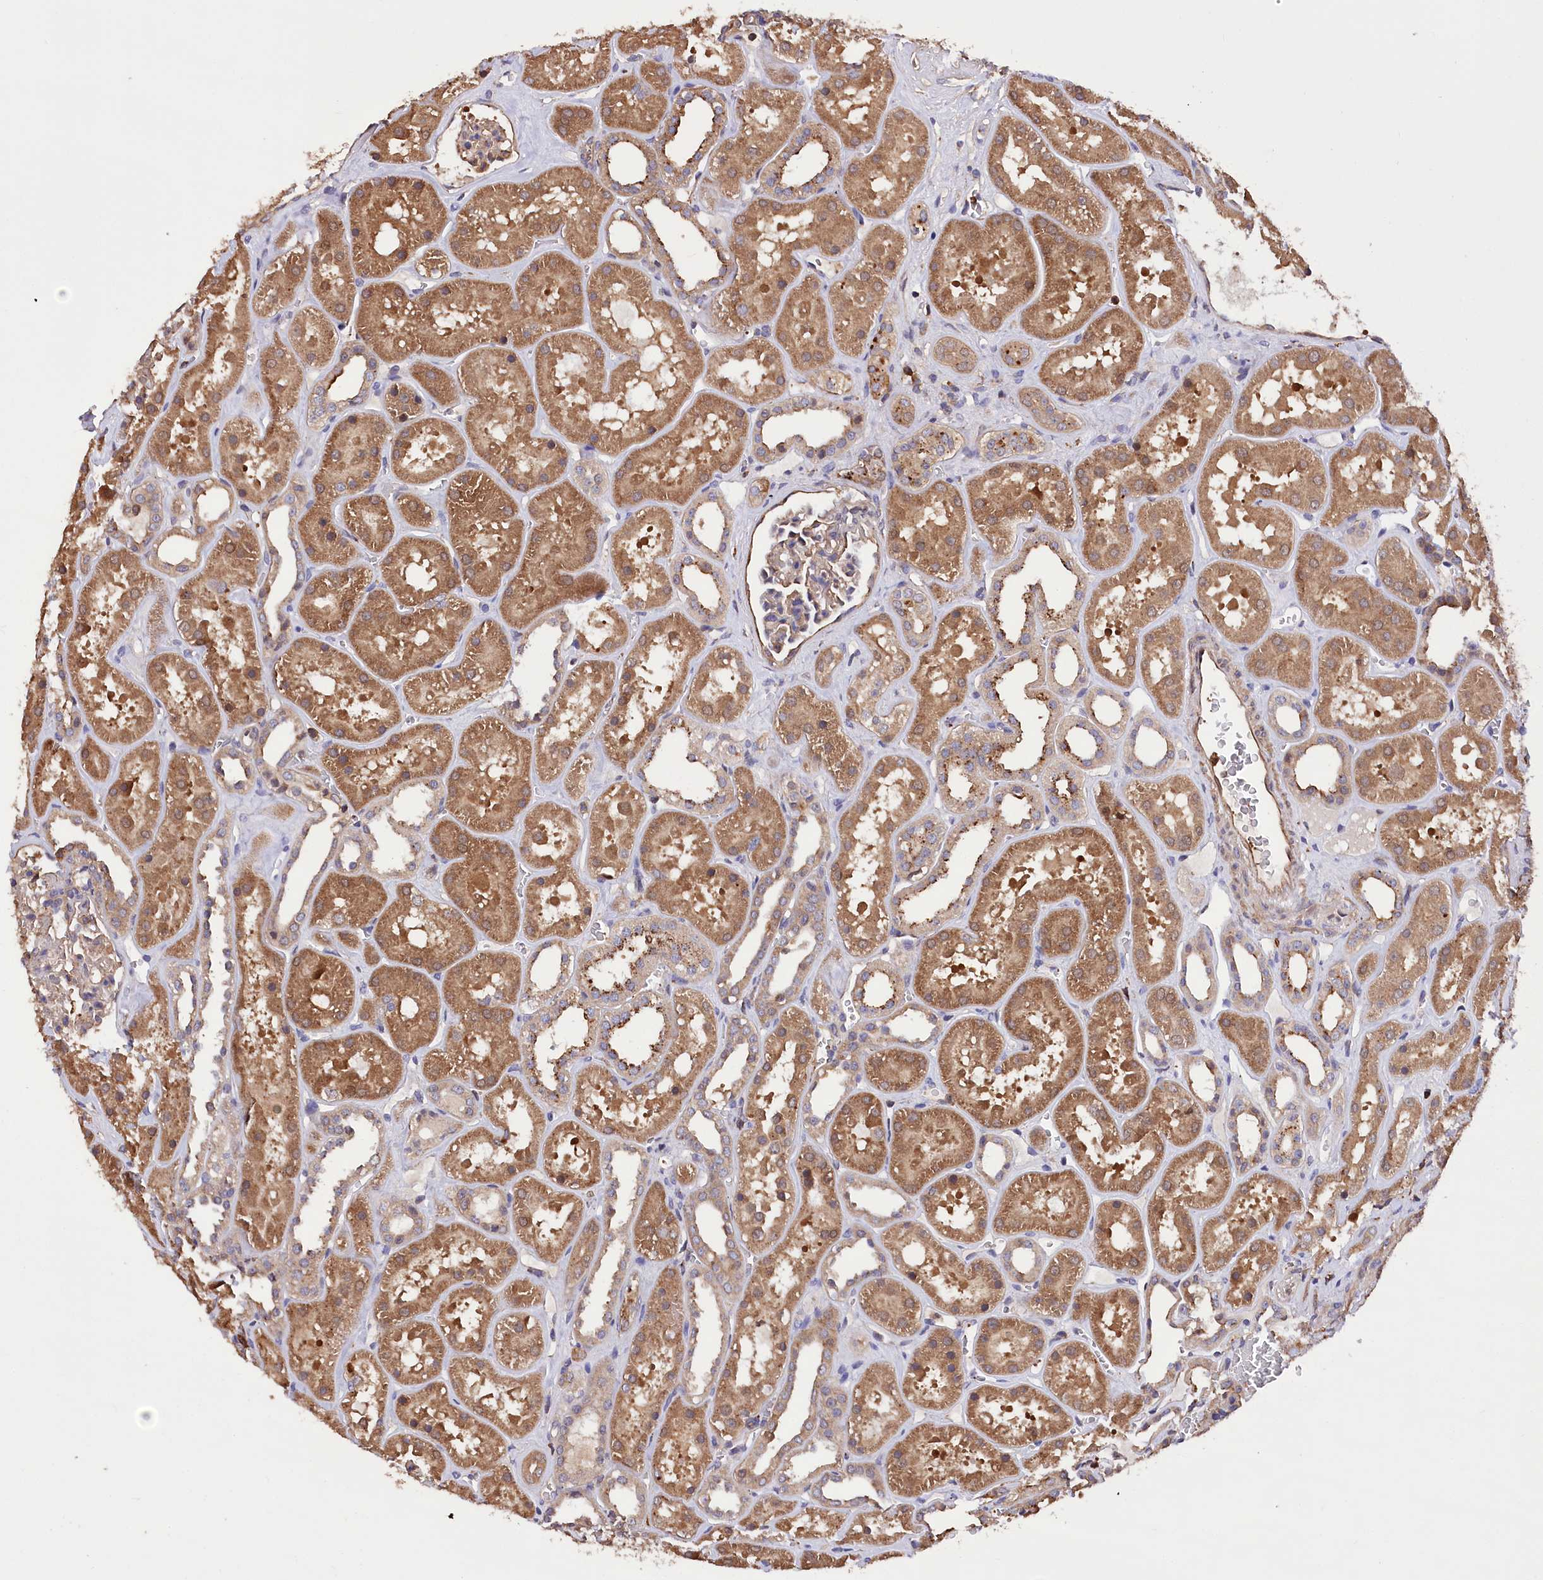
{"staining": {"intensity": "weak", "quantity": ">75%", "location": "cytoplasmic/membranous"}, "tissue": "kidney", "cell_type": "Cells in glomeruli", "image_type": "normal", "snomed": [{"axis": "morphology", "description": "Normal tissue, NOS"}, {"axis": "topography", "description": "Kidney"}], "caption": "Protein analysis of normal kidney demonstrates weak cytoplasmic/membranous staining in about >75% of cells in glomeruli.", "gene": "DPP3", "patient": {"sex": "female", "age": 41}}